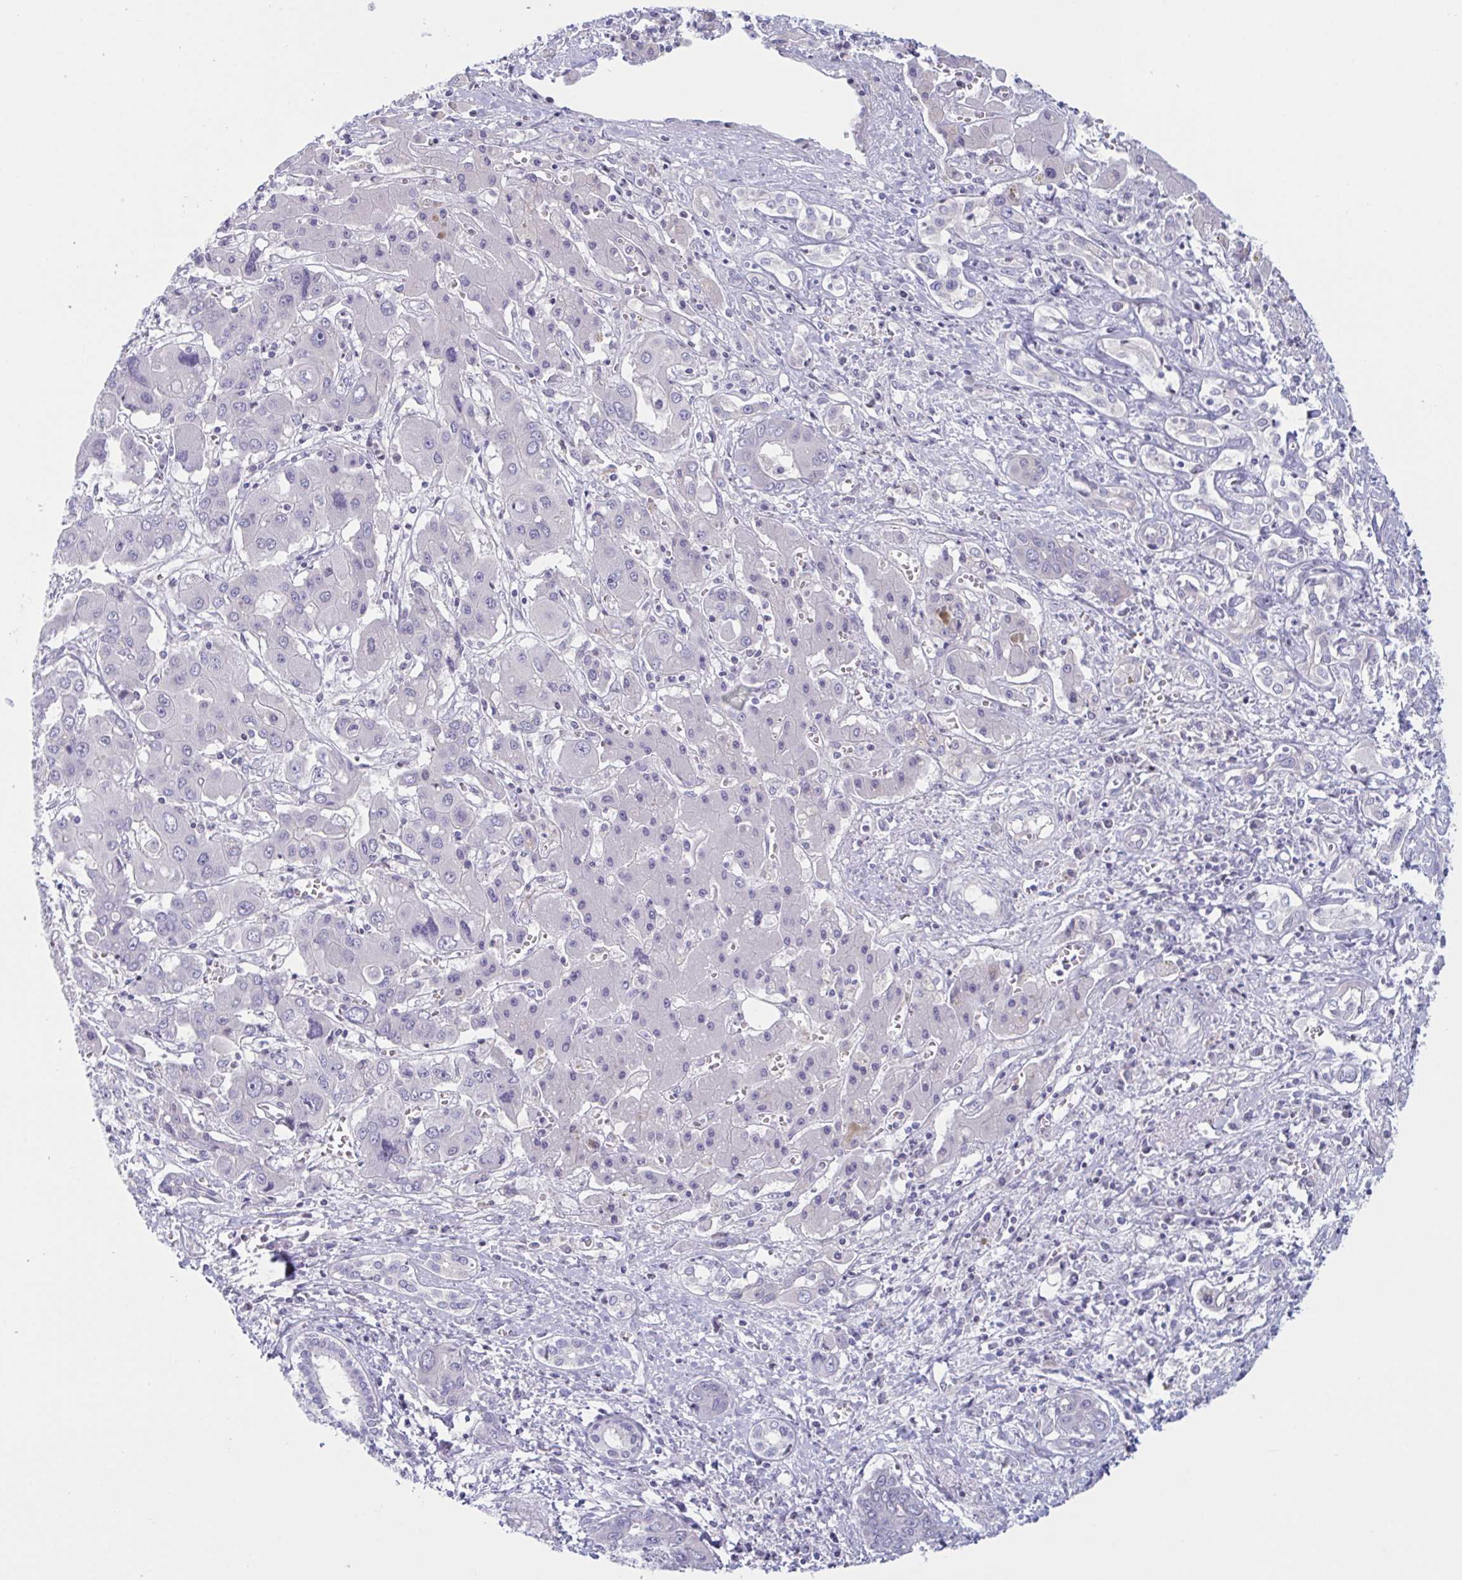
{"staining": {"intensity": "negative", "quantity": "none", "location": "none"}, "tissue": "liver cancer", "cell_type": "Tumor cells", "image_type": "cancer", "snomed": [{"axis": "morphology", "description": "Cholangiocarcinoma"}, {"axis": "topography", "description": "Liver"}], "caption": "Immunohistochemistry image of human liver cancer (cholangiocarcinoma) stained for a protein (brown), which exhibits no expression in tumor cells.", "gene": "NAA30", "patient": {"sex": "male", "age": 67}}